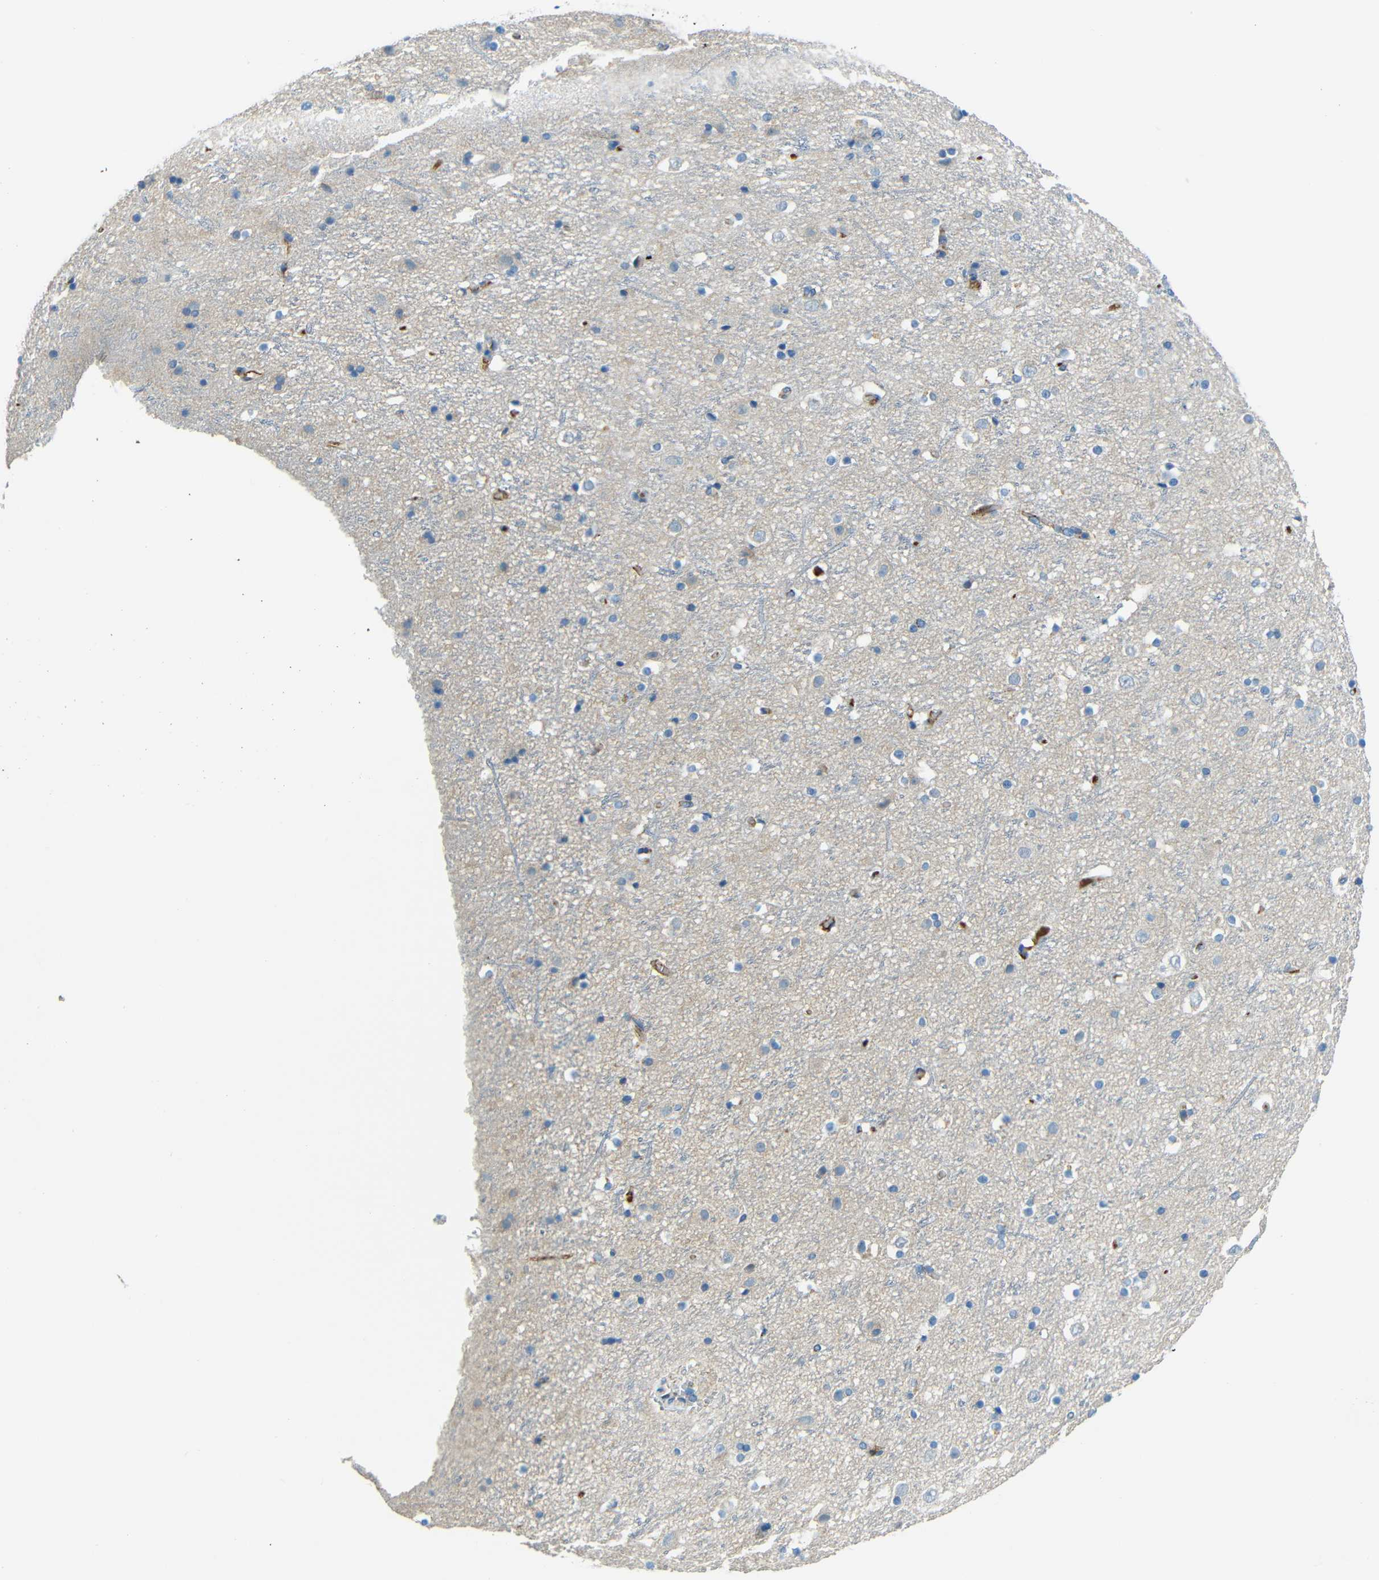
{"staining": {"intensity": "negative", "quantity": "none", "location": "none"}, "tissue": "cerebral cortex", "cell_type": "Endothelial cells", "image_type": "normal", "snomed": [{"axis": "morphology", "description": "Normal tissue, NOS"}, {"axis": "topography", "description": "Cerebral cortex"}], "caption": "IHC of benign cerebral cortex displays no positivity in endothelial cells. Brightfield microscopy of immunohistochemistry stained with DAB (brown) and hematoxylin (blue), captured at high magnification.", "gene": "CYP26B1", "patient": {"sex": "male", "age": 45}}